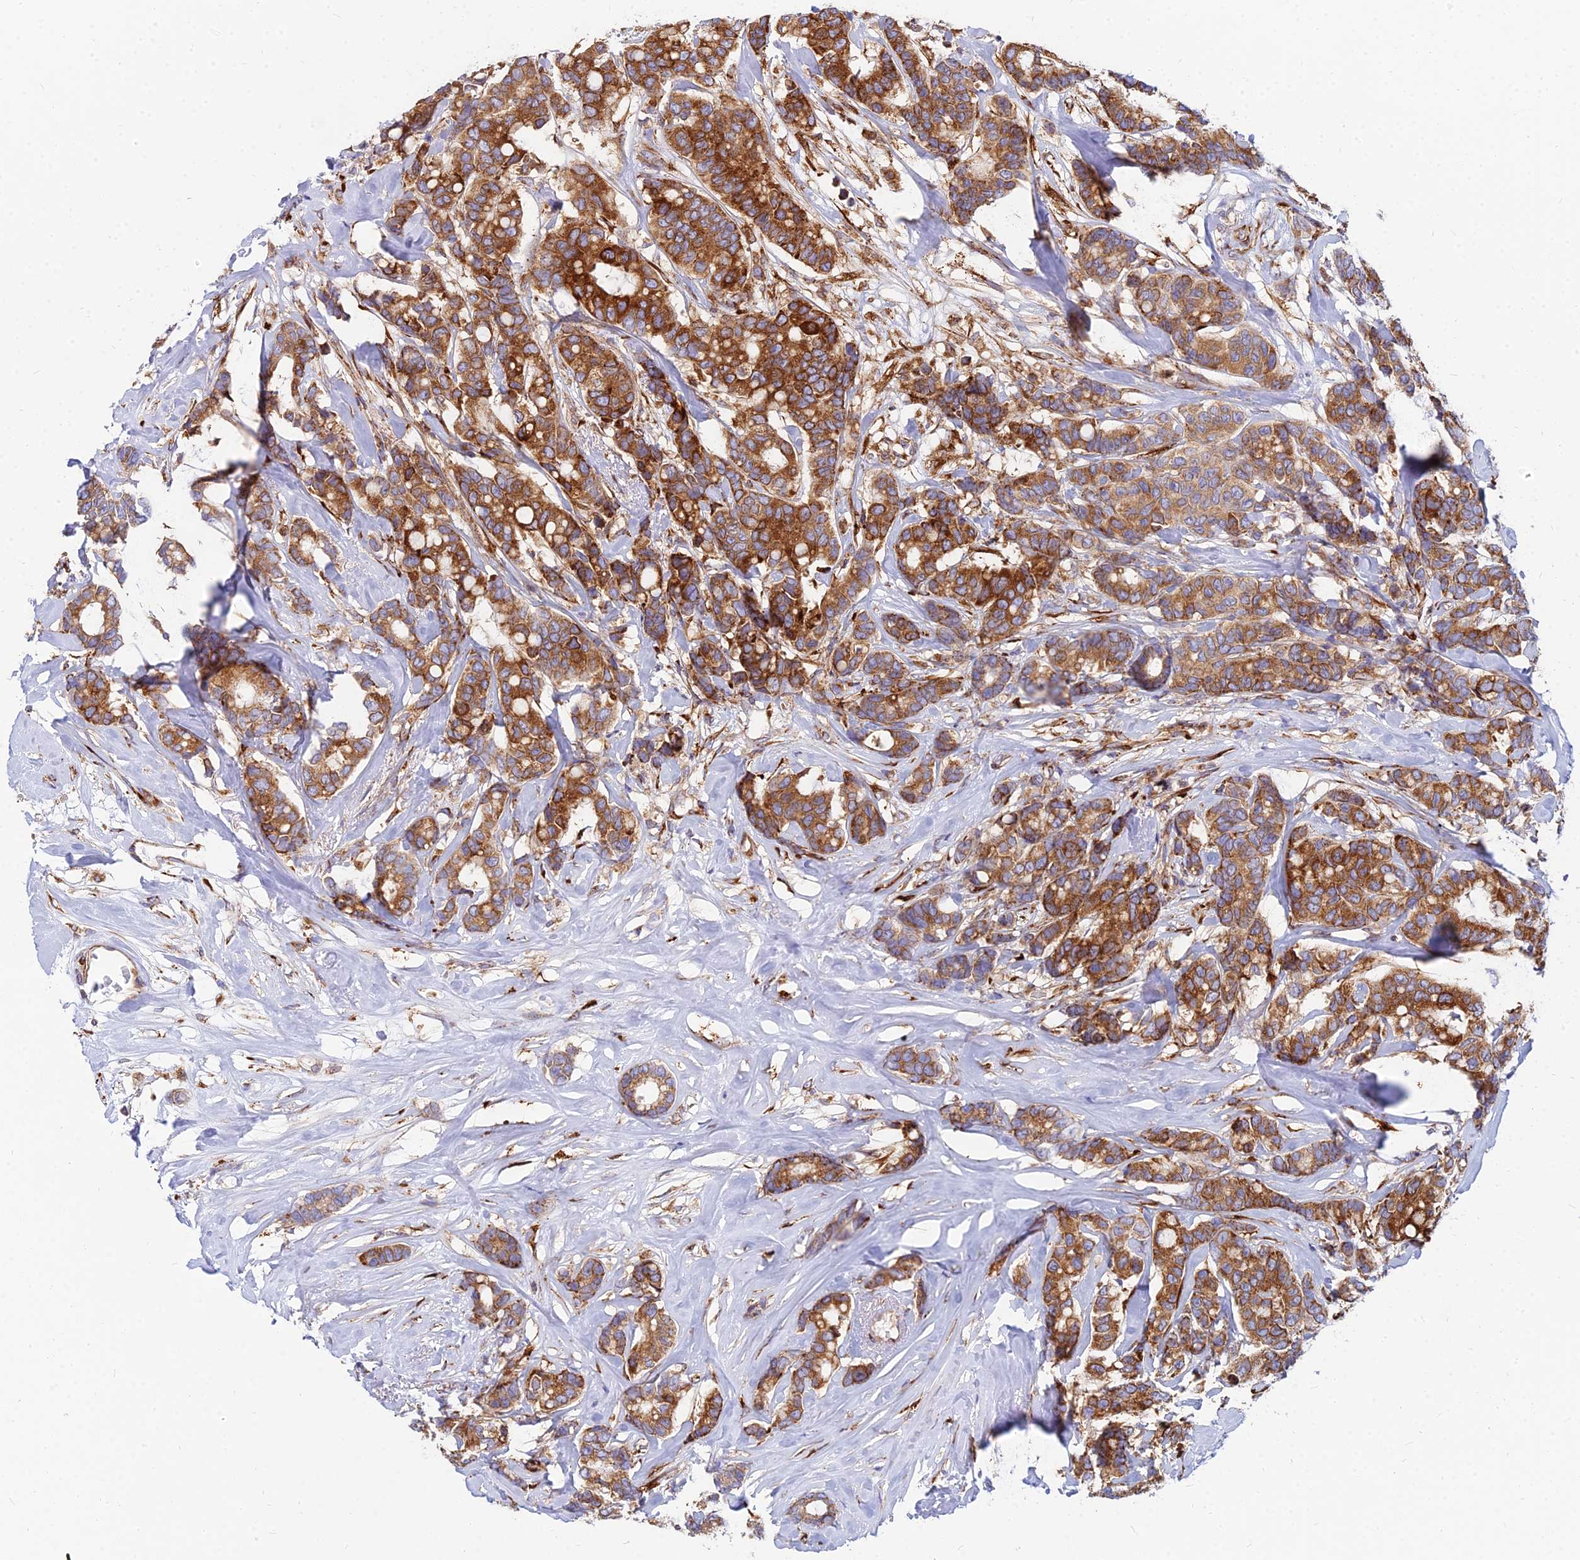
{"staining": {"intensity": "strong", "quantity": ">75%", "location": "cytoplasmic/membranous"}, "tissue": "breast cancer", "cell_type": "Tumor cells", "image_type": "cancer", "snomed": [{"axis": "morphology", "description": "Duct carcinoma"}, {"axis": "topography", "description": "Breast"}], "caption": "An image of breast cancer (infiltrating ductal carcinoma) stained for a protein exhibits strong cytoplasmic/membranous brown staining in tumor cells. (Brightfield microscopy of DAB IHC at high magnification).", "gene": "CCT6B", "patient": {"sex": "female", "age": 87}}